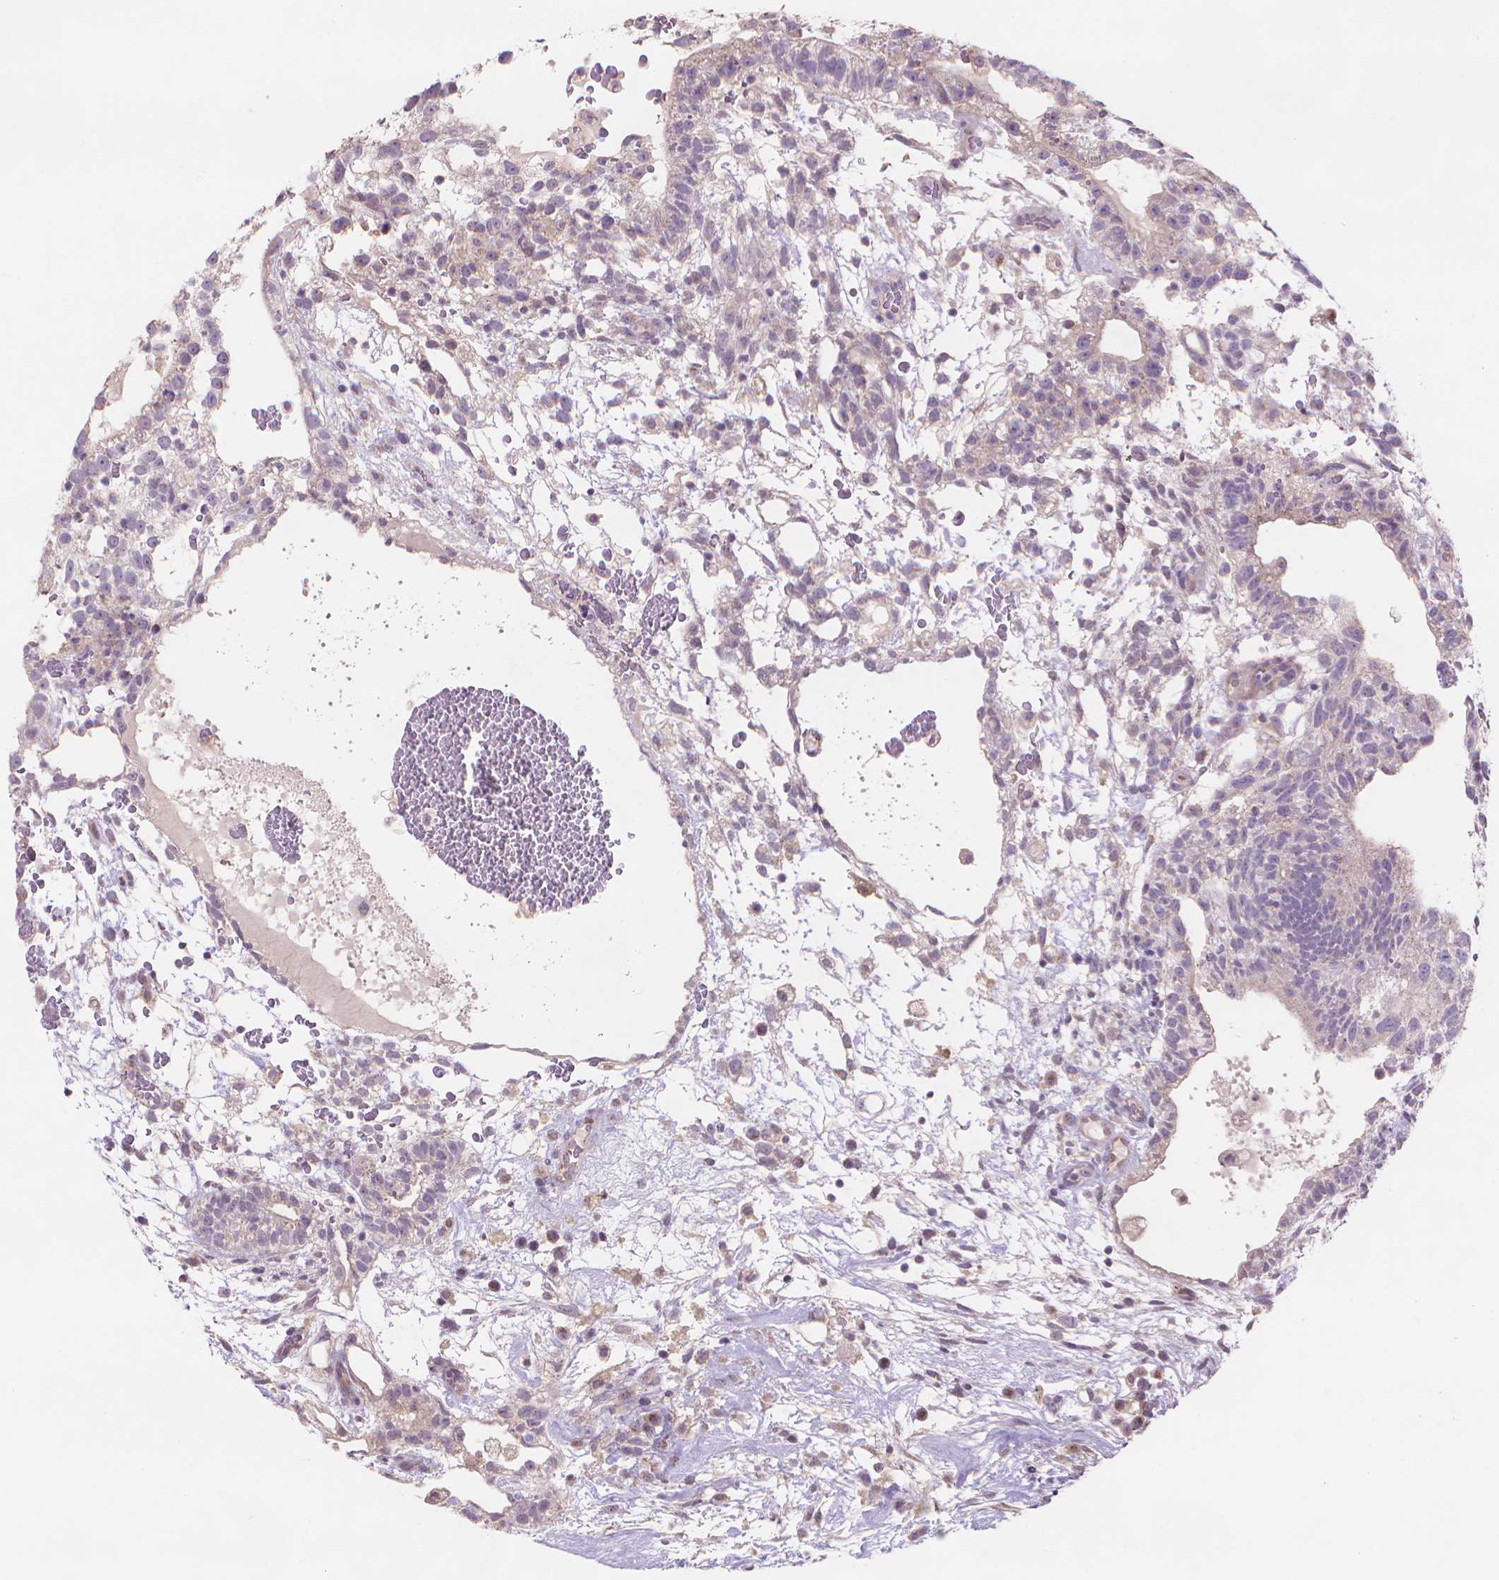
{"staining": {"intensity": "weak", "quantity": "25%-75%", "location": "cytoplasmic/membranous"}, "tissue": "testis cancer", "cell_type": "Tumor cells", "image_type": "cancer", "snomed": [{"axis": "morphology", "description": "Normal tissue, NOS"}, {"axis": "morphology", "description": "Carcinoma, Embryonal, NOS"}, {"axis": "topography", "description": "Testis"}], "caption": "Testis embryonal carcinoma was stained to show a protein in brown. There is low levels of weak cytoplasmic/membranous positivity in about 25%-75% of tumor cells. (IHC, brightfield microscopy, high magnification).", "gene": "PRDM13", "patient": {"sex": "male", "age": 32}}